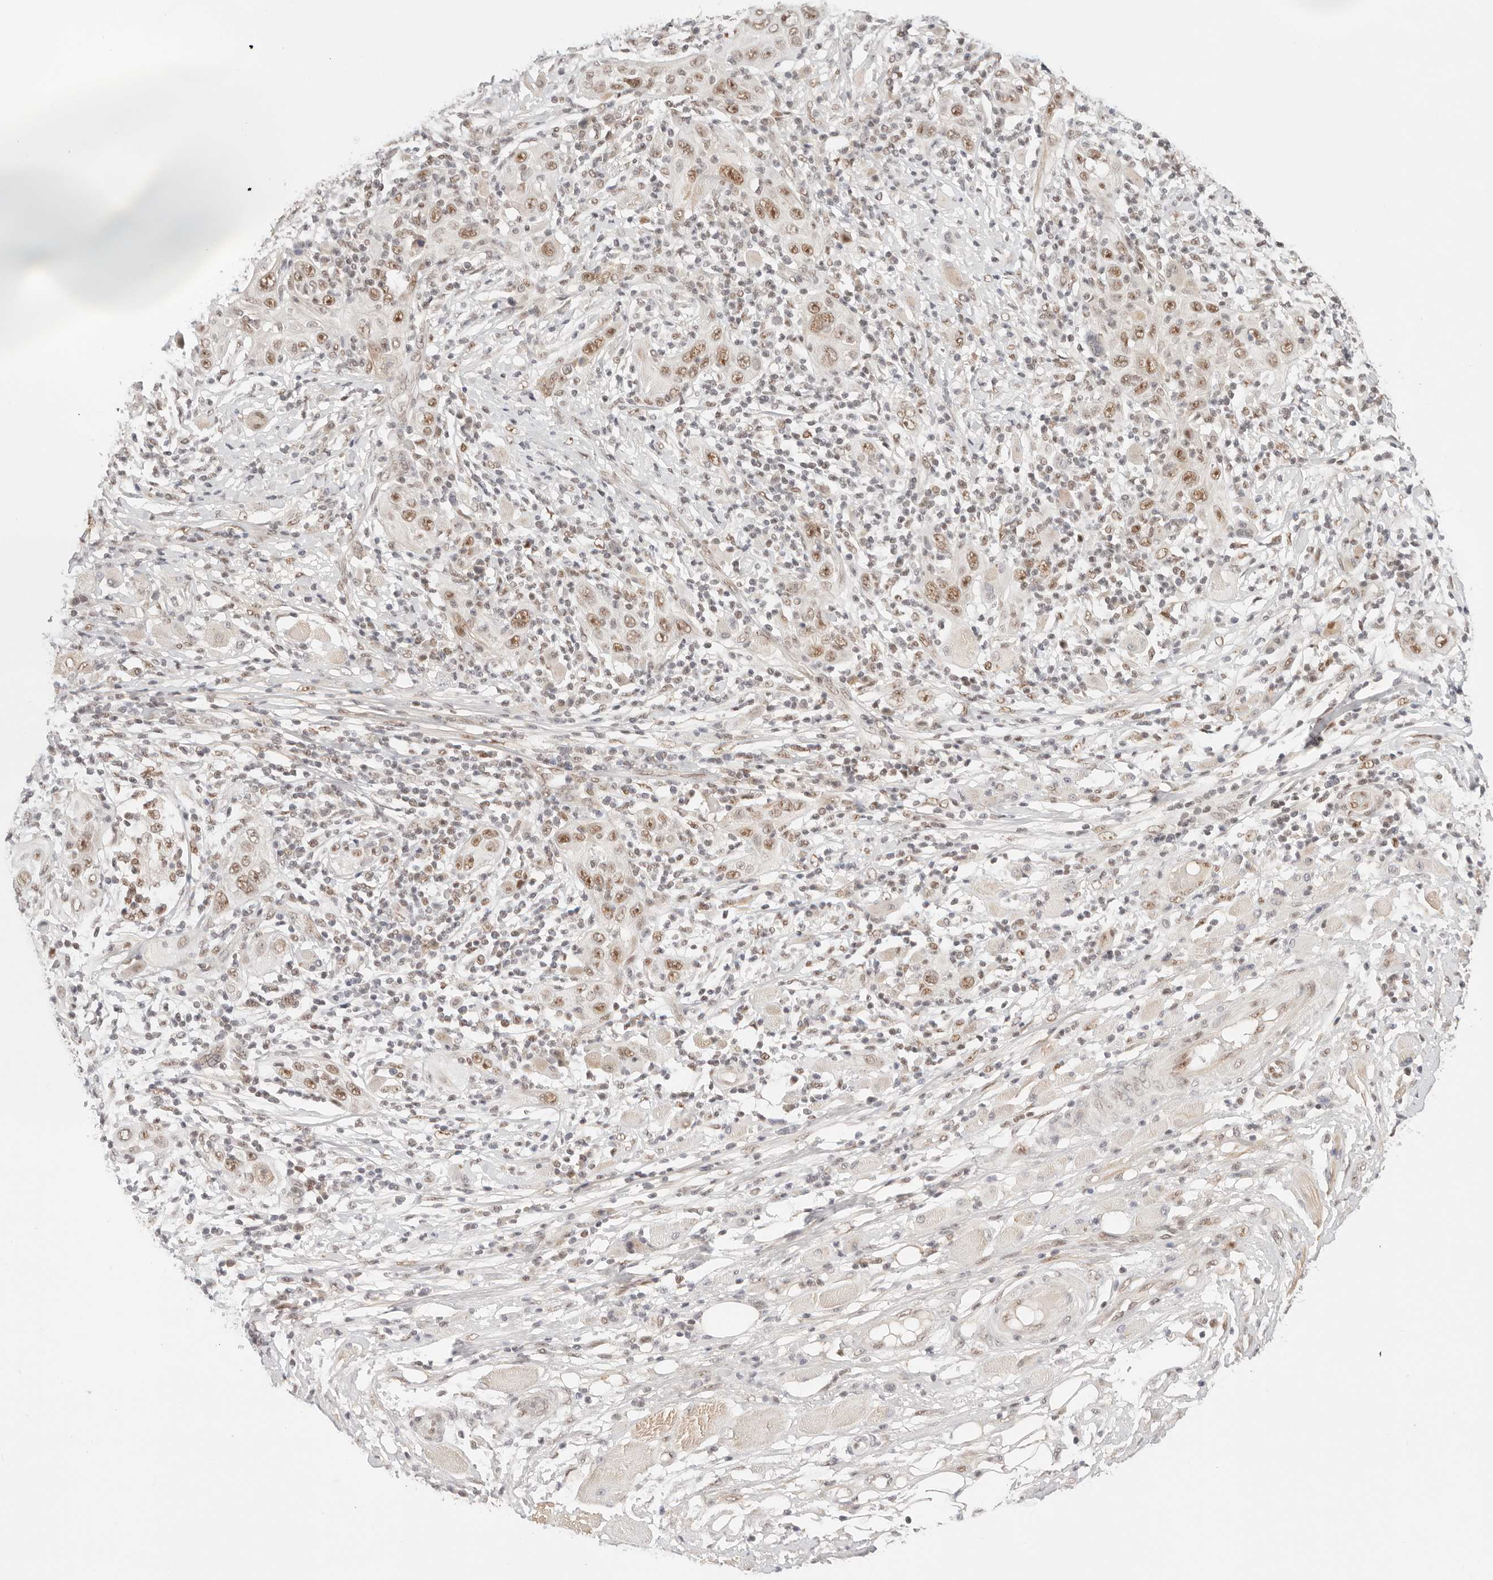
{"staining": {"intensity": "moderate", "quantity": ">75%", "location": "nuclear"}, "tissue": "skin cancer", "cell_type": "Tumor cells", "image_type": "cancer", "snomed": [{"axis": "morphology", "description": "Squamous cell carcinoma, NOS"}, {"axis": "topography", "description": "Skin"}], "caption": "The histopathology image exhibits staining of skin cancer (squamous cell carcinoma), revealing moderate nuclear protein staining (brown color) within tumor cells. (brown staining indicates protein expression, while blue staining denotes nuclei).", "gene": "GTF2E2", "patient": {"sex": "female", "age": 88}}